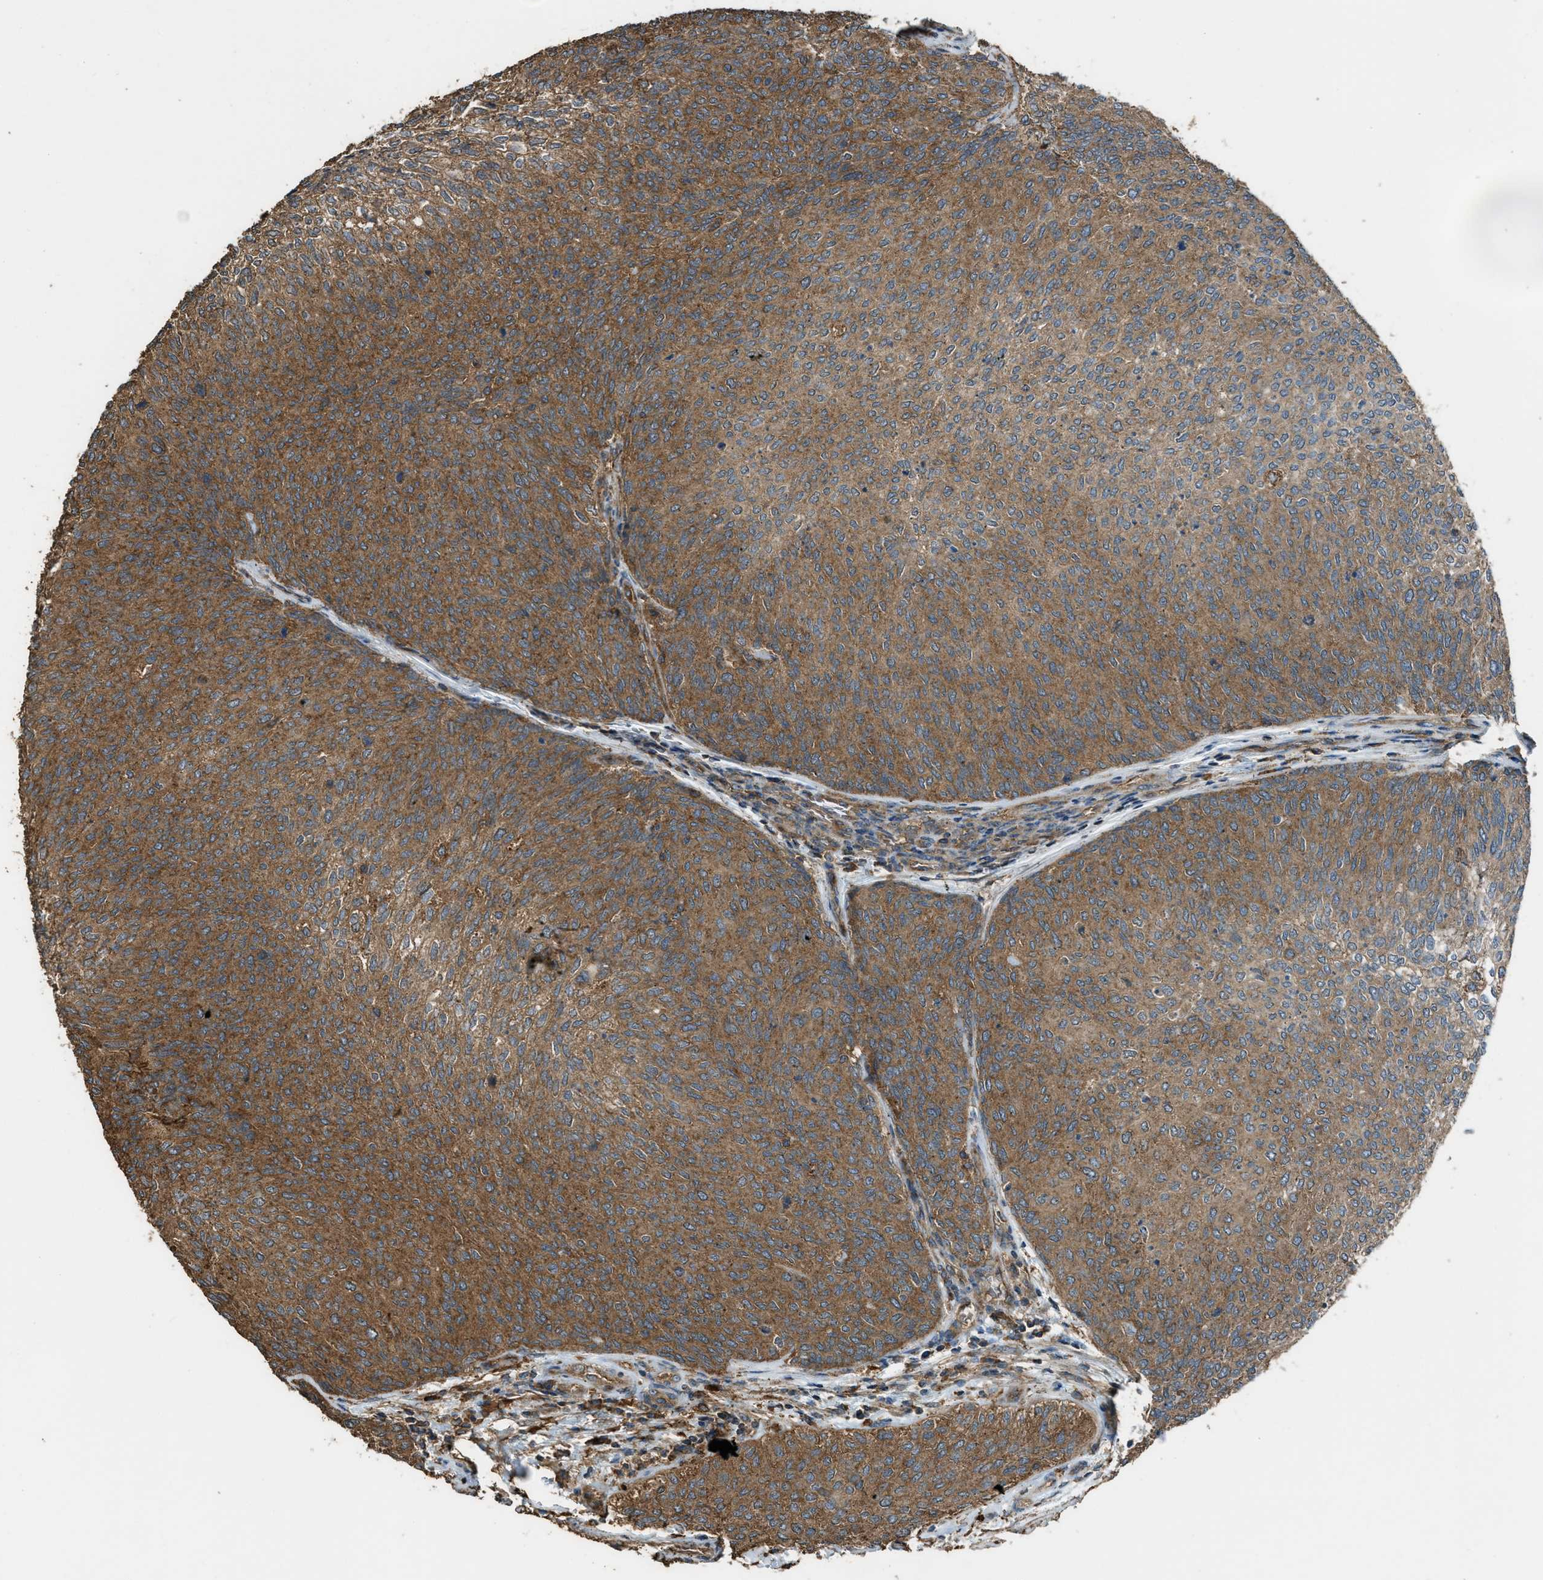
{"staining": {"intensity": "moderate", "quantity": ">75%", "location": "cytoplasmic/membranous"}, "tissue": "urothelial cancer", "cell_type": "Tumor cells", "image_type": "cancer", "snomed": [{"axis": "morphology", "description": "Urothelial carcinoma, Low grade"}, {"axis": "topography", "description": "Urinary bladder"}], "caption": "This is a photomicrograph of IHC staining of low-grade urothelial carcinoma, which shows moderate staining in the cytoplasmic/membranous of tumor cells.", "gene": "MAP3K8", "patient": {"sex": "female", "age": 79}}